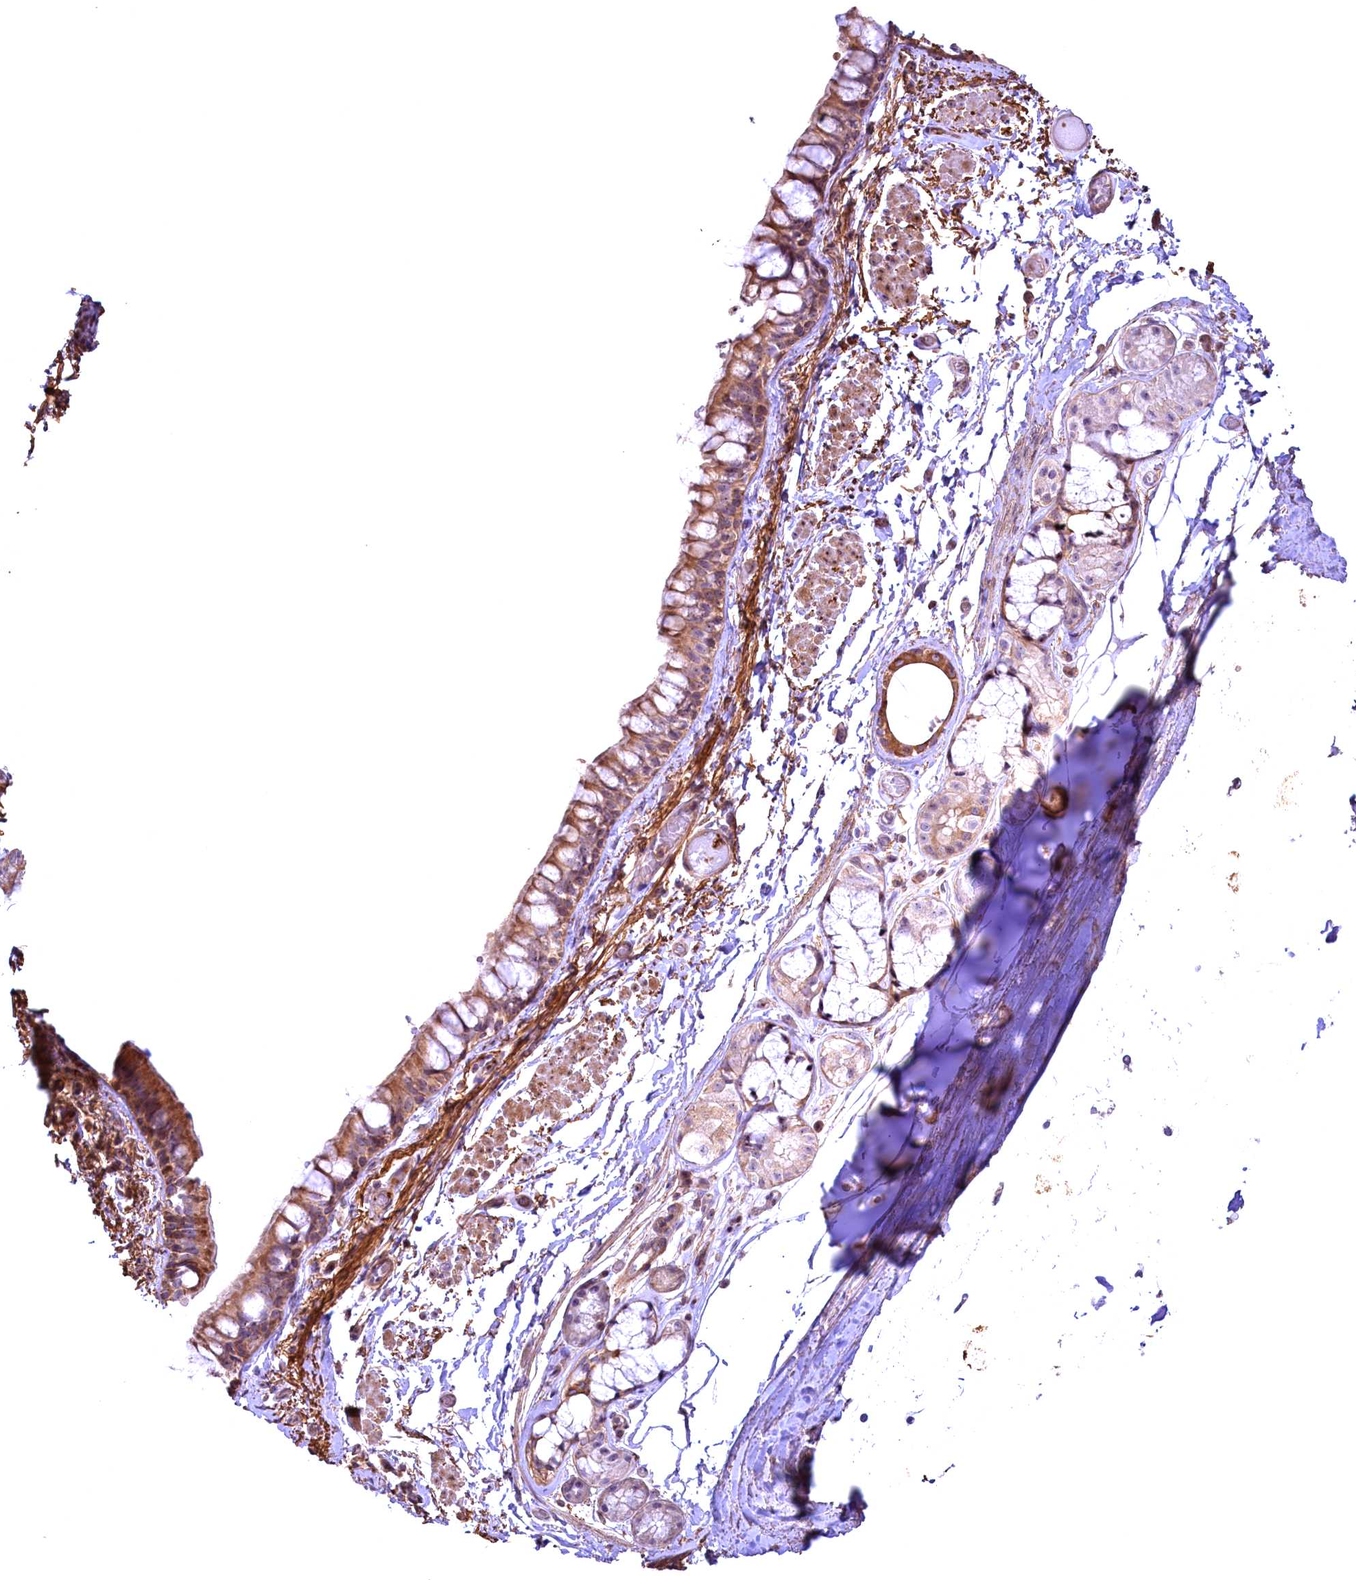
{"staining": {"intensity": "moderate", "quantity": ">75%", "location": "cytoplasmic/membranous"}, "tissue": "bronchus", "cell_type": "Respiratory epithelial cells", "image_type": "normal", "snomed": [{"axis": "morphology", "description": "Normal tissue, NOS"}, {"axis": "topography", "description": "Cartilage tissue"}], "caption": "IHC image of normal human bronchus stained for a protein (brown), which demonstrates medium levels of moderate cytoplasmic/membranous positivity in about >75% of respiratory epithelial cells.", "gene": "FUZ", "patient": {"sex": "male", "age": 63}}